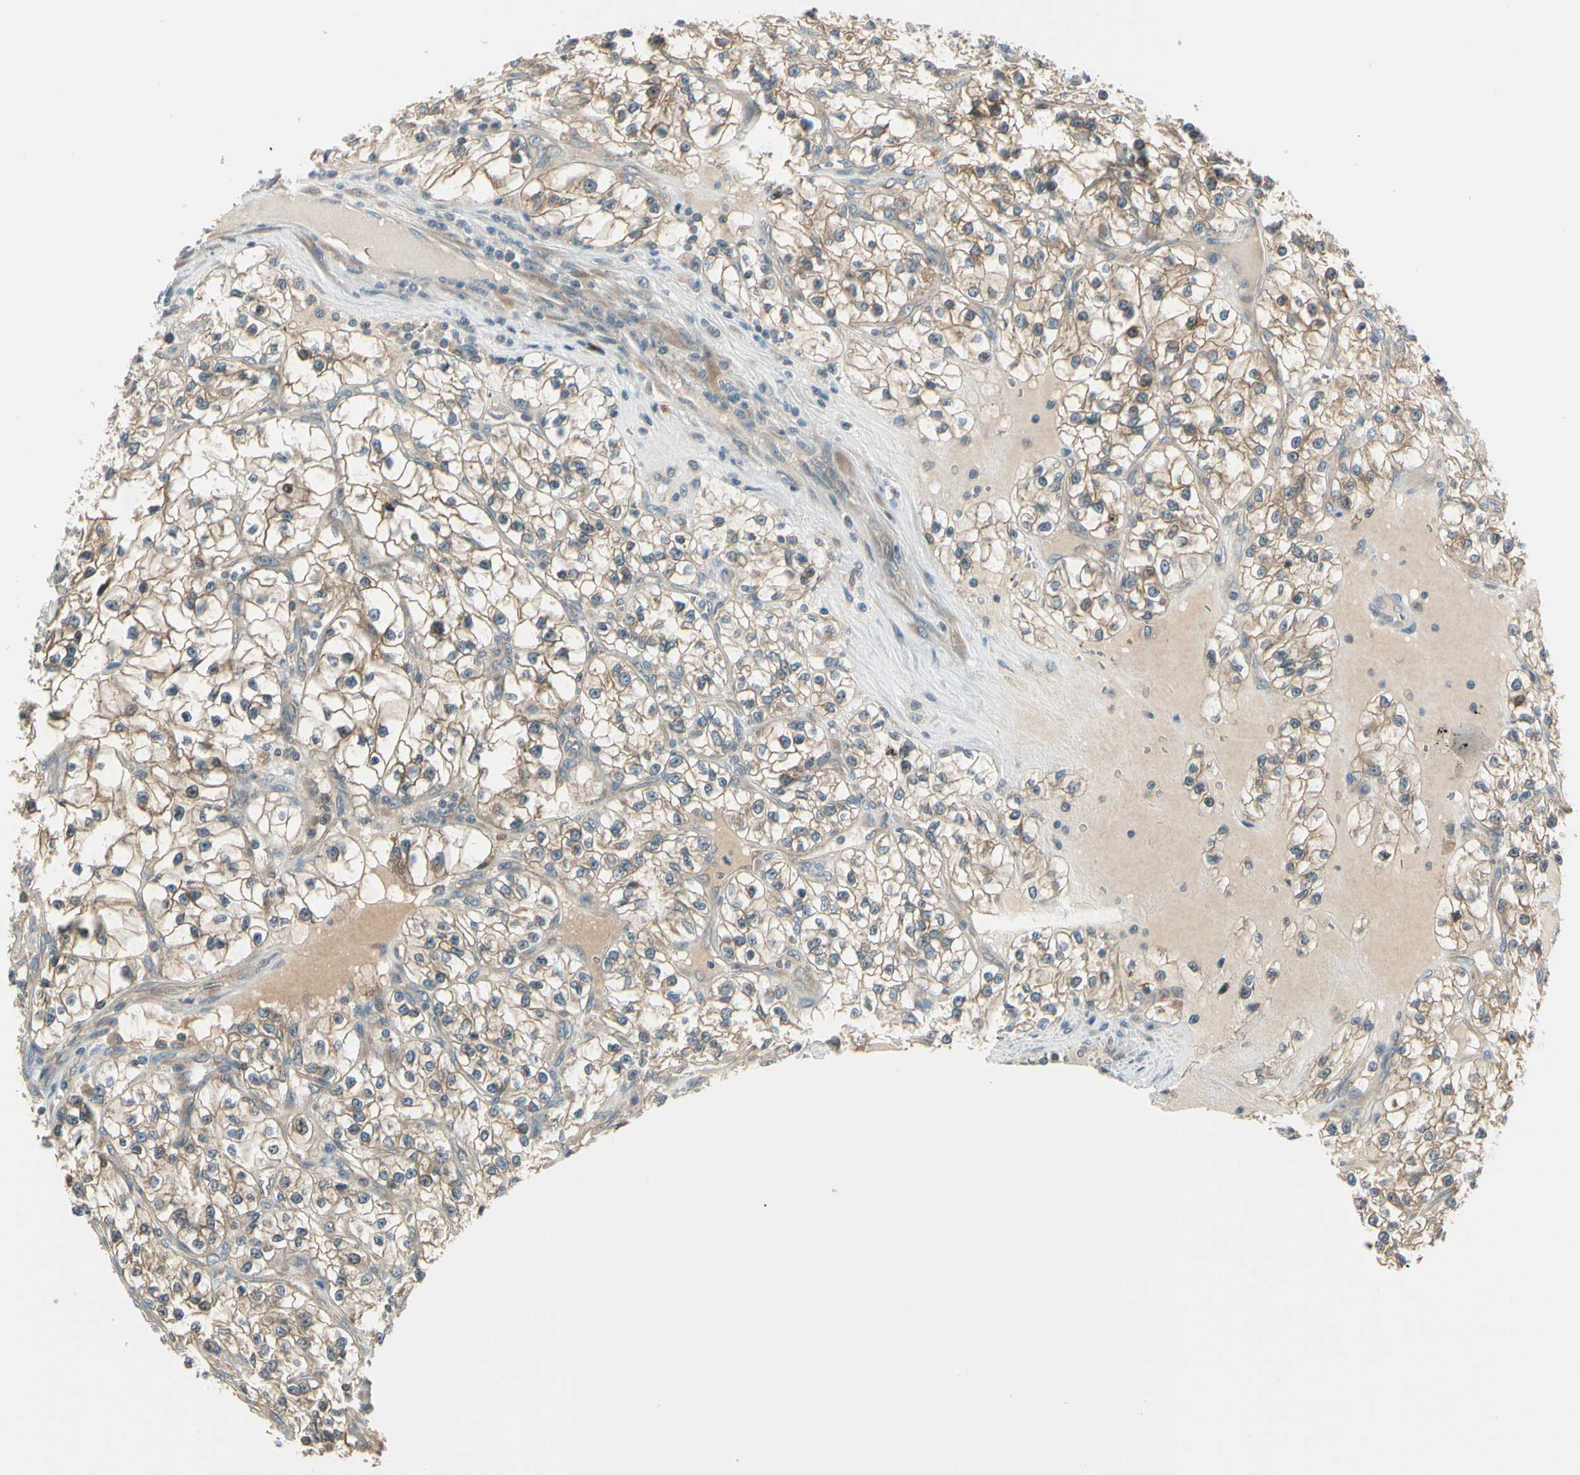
{"staining": {"intensity": "moderate", "quantity": ">75%", "location": "cytoplasmic/membranous"}, "tissue": "renal cancer", "cell_type": "Tumor cells", "image_type": "cancer", "snomed": [{"axis": "morphology", "description": "Adenocarcinoma, NOS"}, {"axis": "topography", "description": "Kidney"}], "caption": "Adenocarcinoma (renal) was stained to show a protein in brown. There is medium levels of moderate cytoplasmic/membranous expression in approximately >75% of tumor cells.", "gene": "BNIP1", "patient": {"sex": "female", "age": 57}}